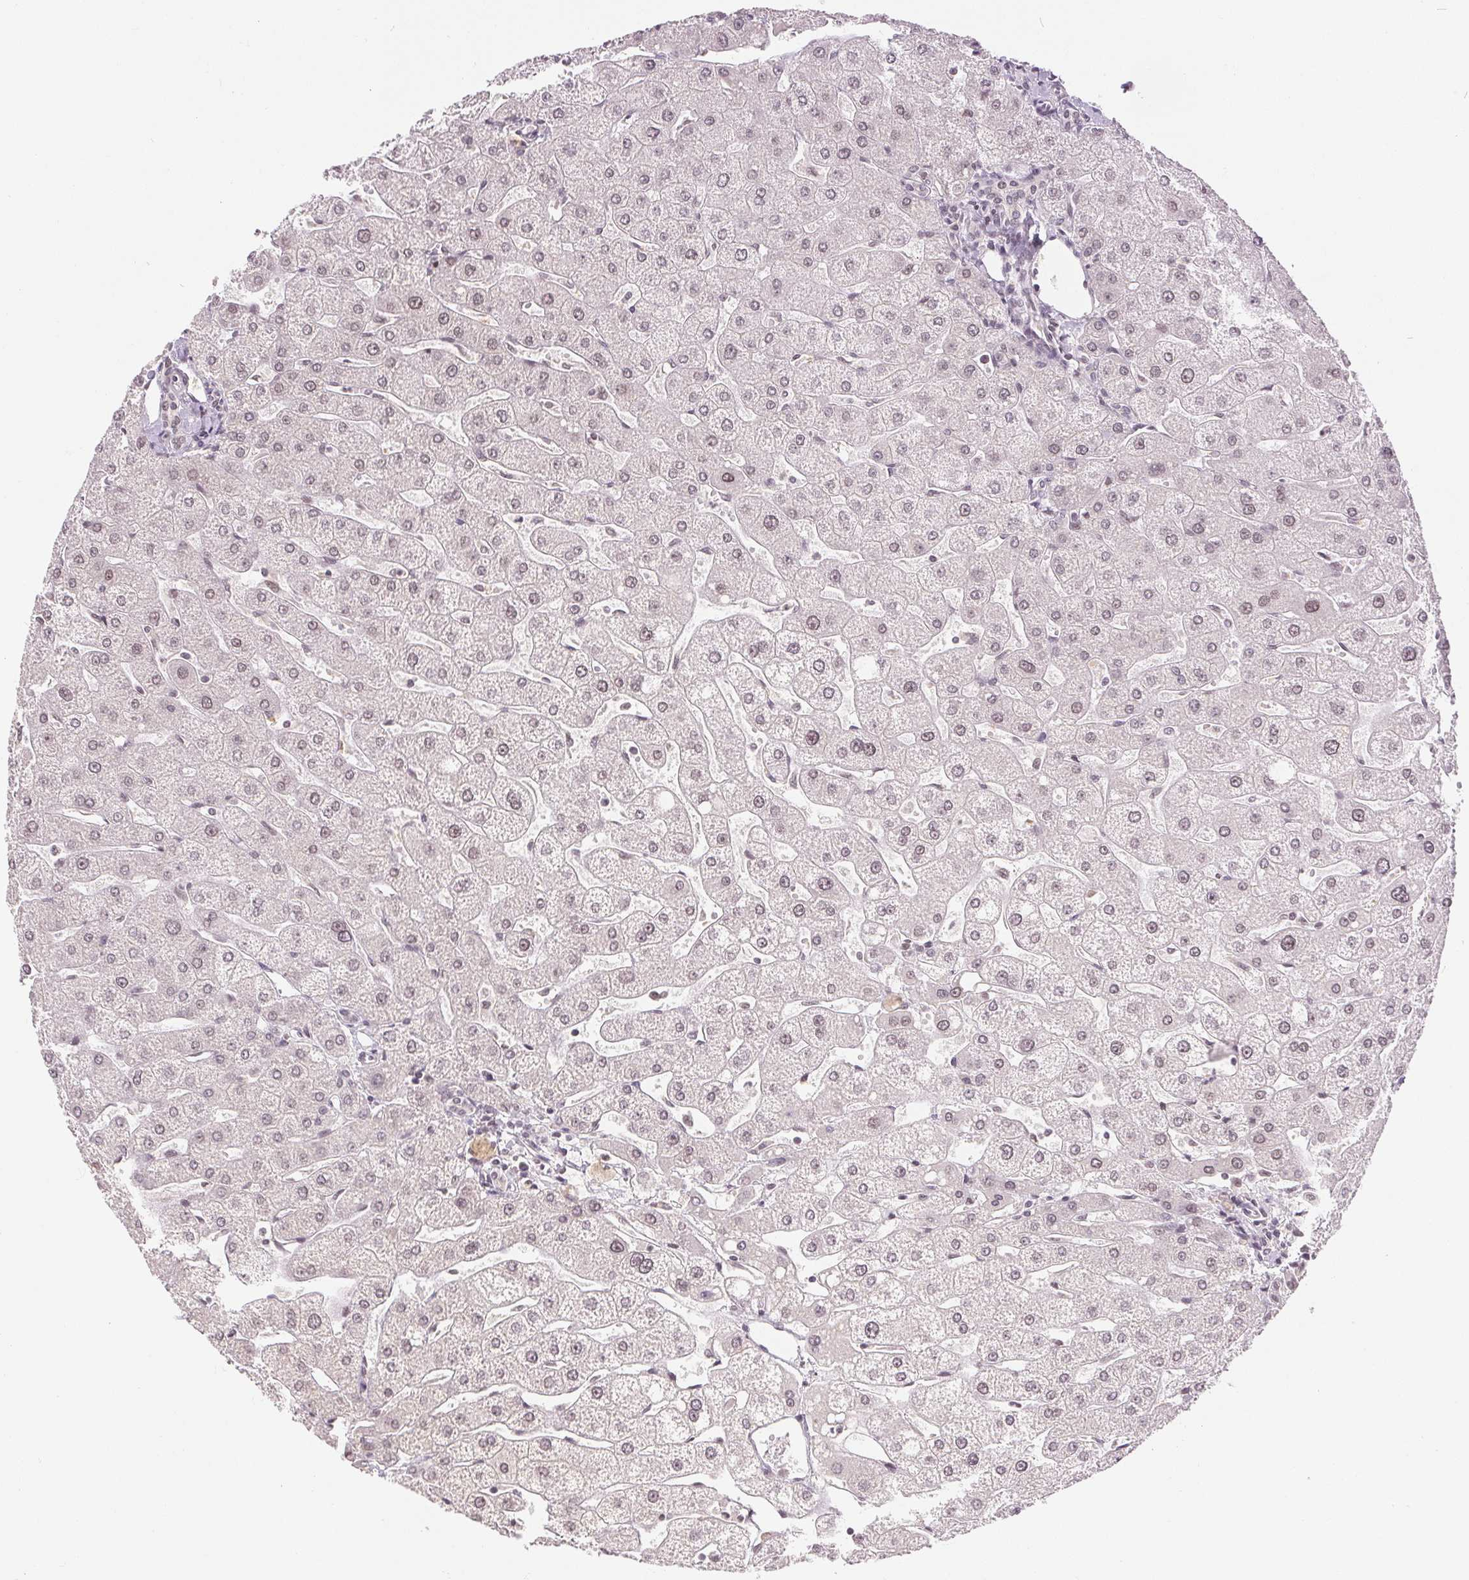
{"staining": {"intensity": "negative", "quantity": "none", "location": "none"}, "tissue": "liver", "cell_type": "Cholangiocytes", "image_type": "normal", "snomed": [{"axis": "morphology", "description": "Normal tissue, NOS"}, {"axis": "topography", "description": "Liver"}], "caption": "Cholangiocytes show no significant positivity in normal liver. Brightfield microscopy of IHC stained with DAB (3,3'-diaminobenzidine) (brown) and hematoxylin (blue), captured at high magnification.", "gene": "DEK", "patient": {"sex": "male", "age": 67}}